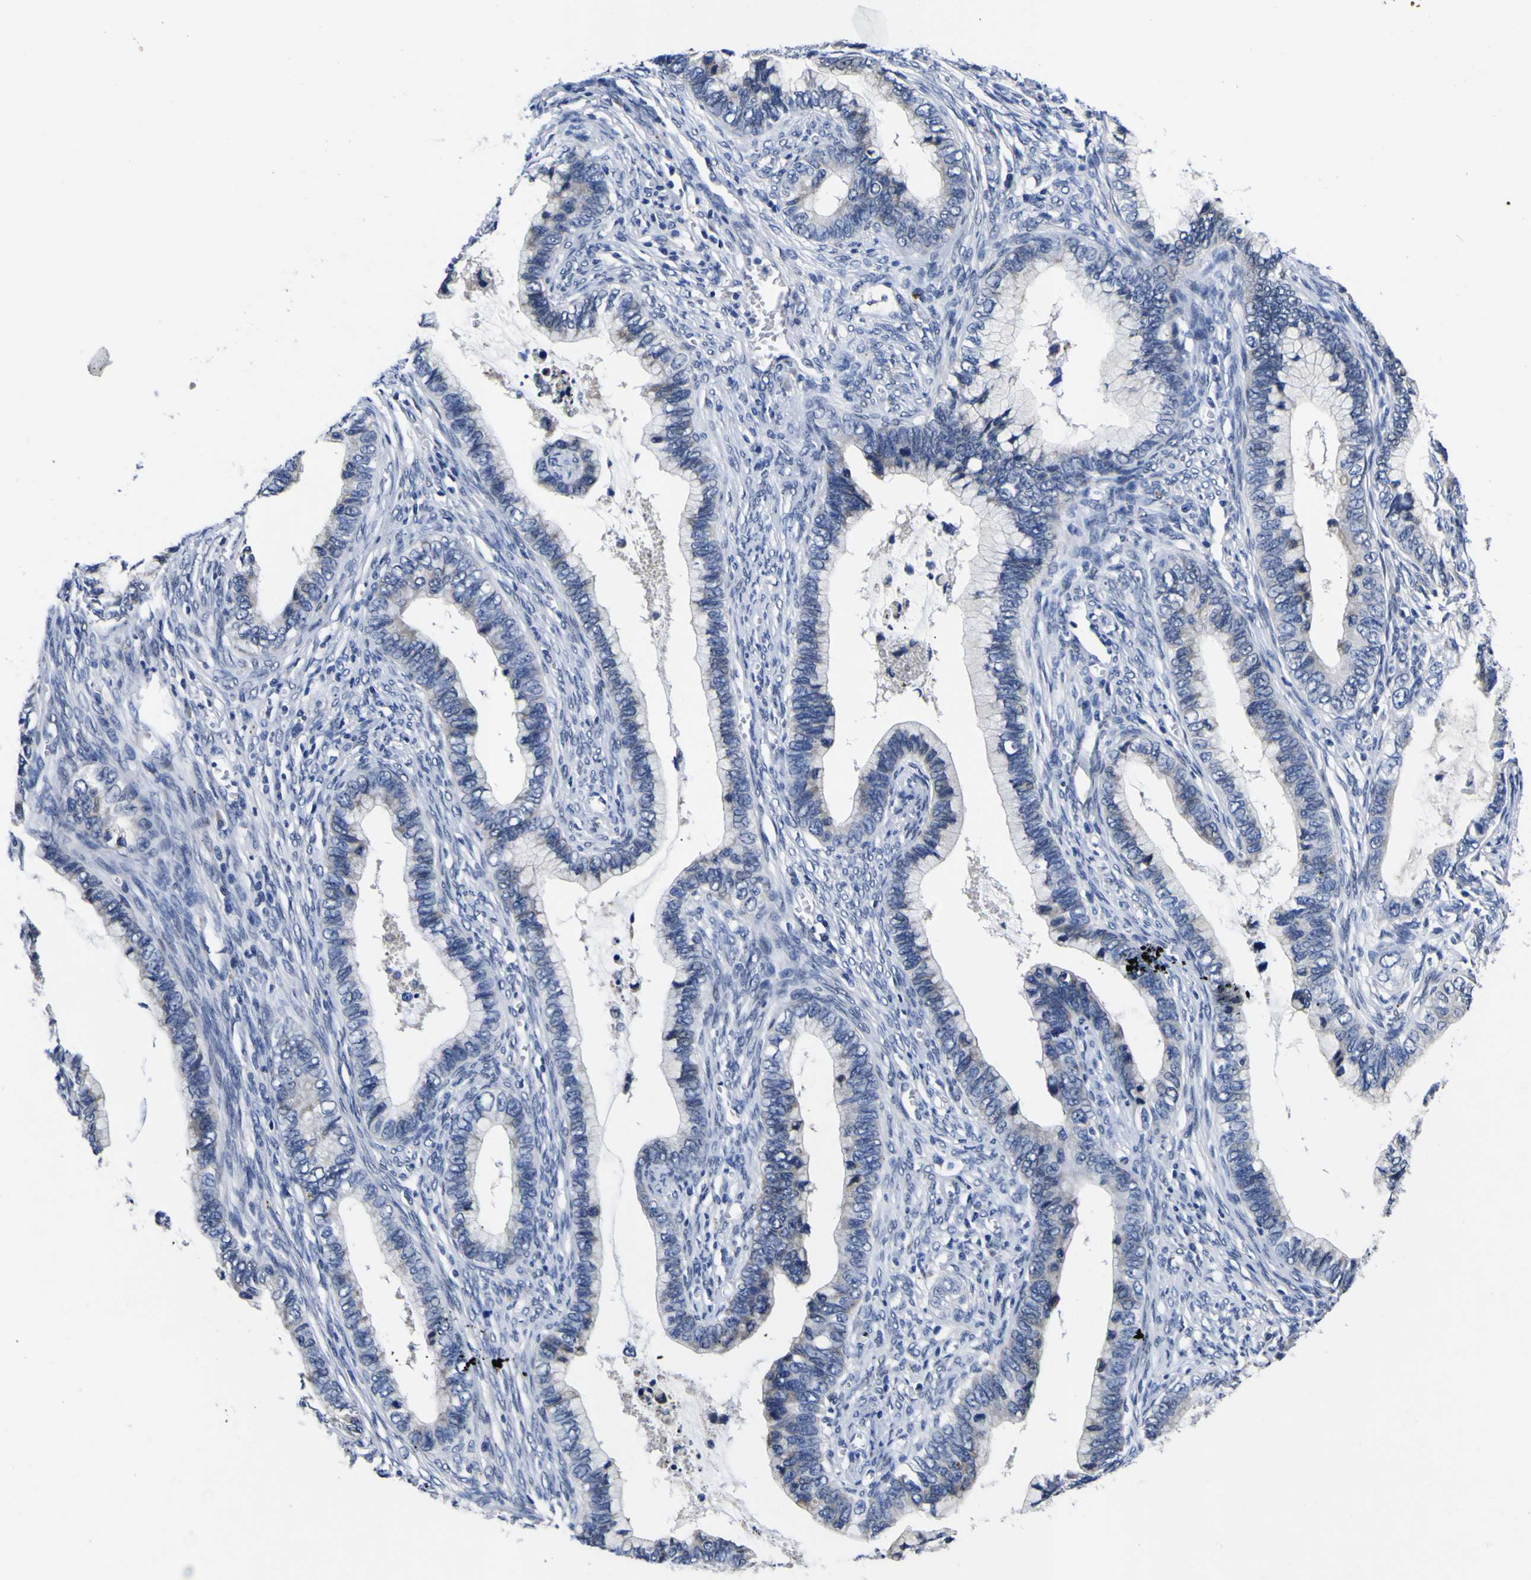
{"staining": {"intensity": "weak", "quantity": "<25%", "location": "cytoplasmic/membranous"}, "tissue": "cervical cancer", "cell_type": "Tumor cells", "image_type": "cancer", "snomed": [{"axis": "morphology", "description": "Adenocarcinoma, NOS"}, {"axis": "topography", "description": "Cervix"}], "caption": "DAB immunohistochemical staining of adenocarcinoma (cervical) displays no significant staining in tumor cells. (Brightfield microscopy of DAB (3,3'-diaminobenzidine) IHC at high magnification).", "gene": "IGFLR1", "patient": {"sex": "female", "age": 44}}